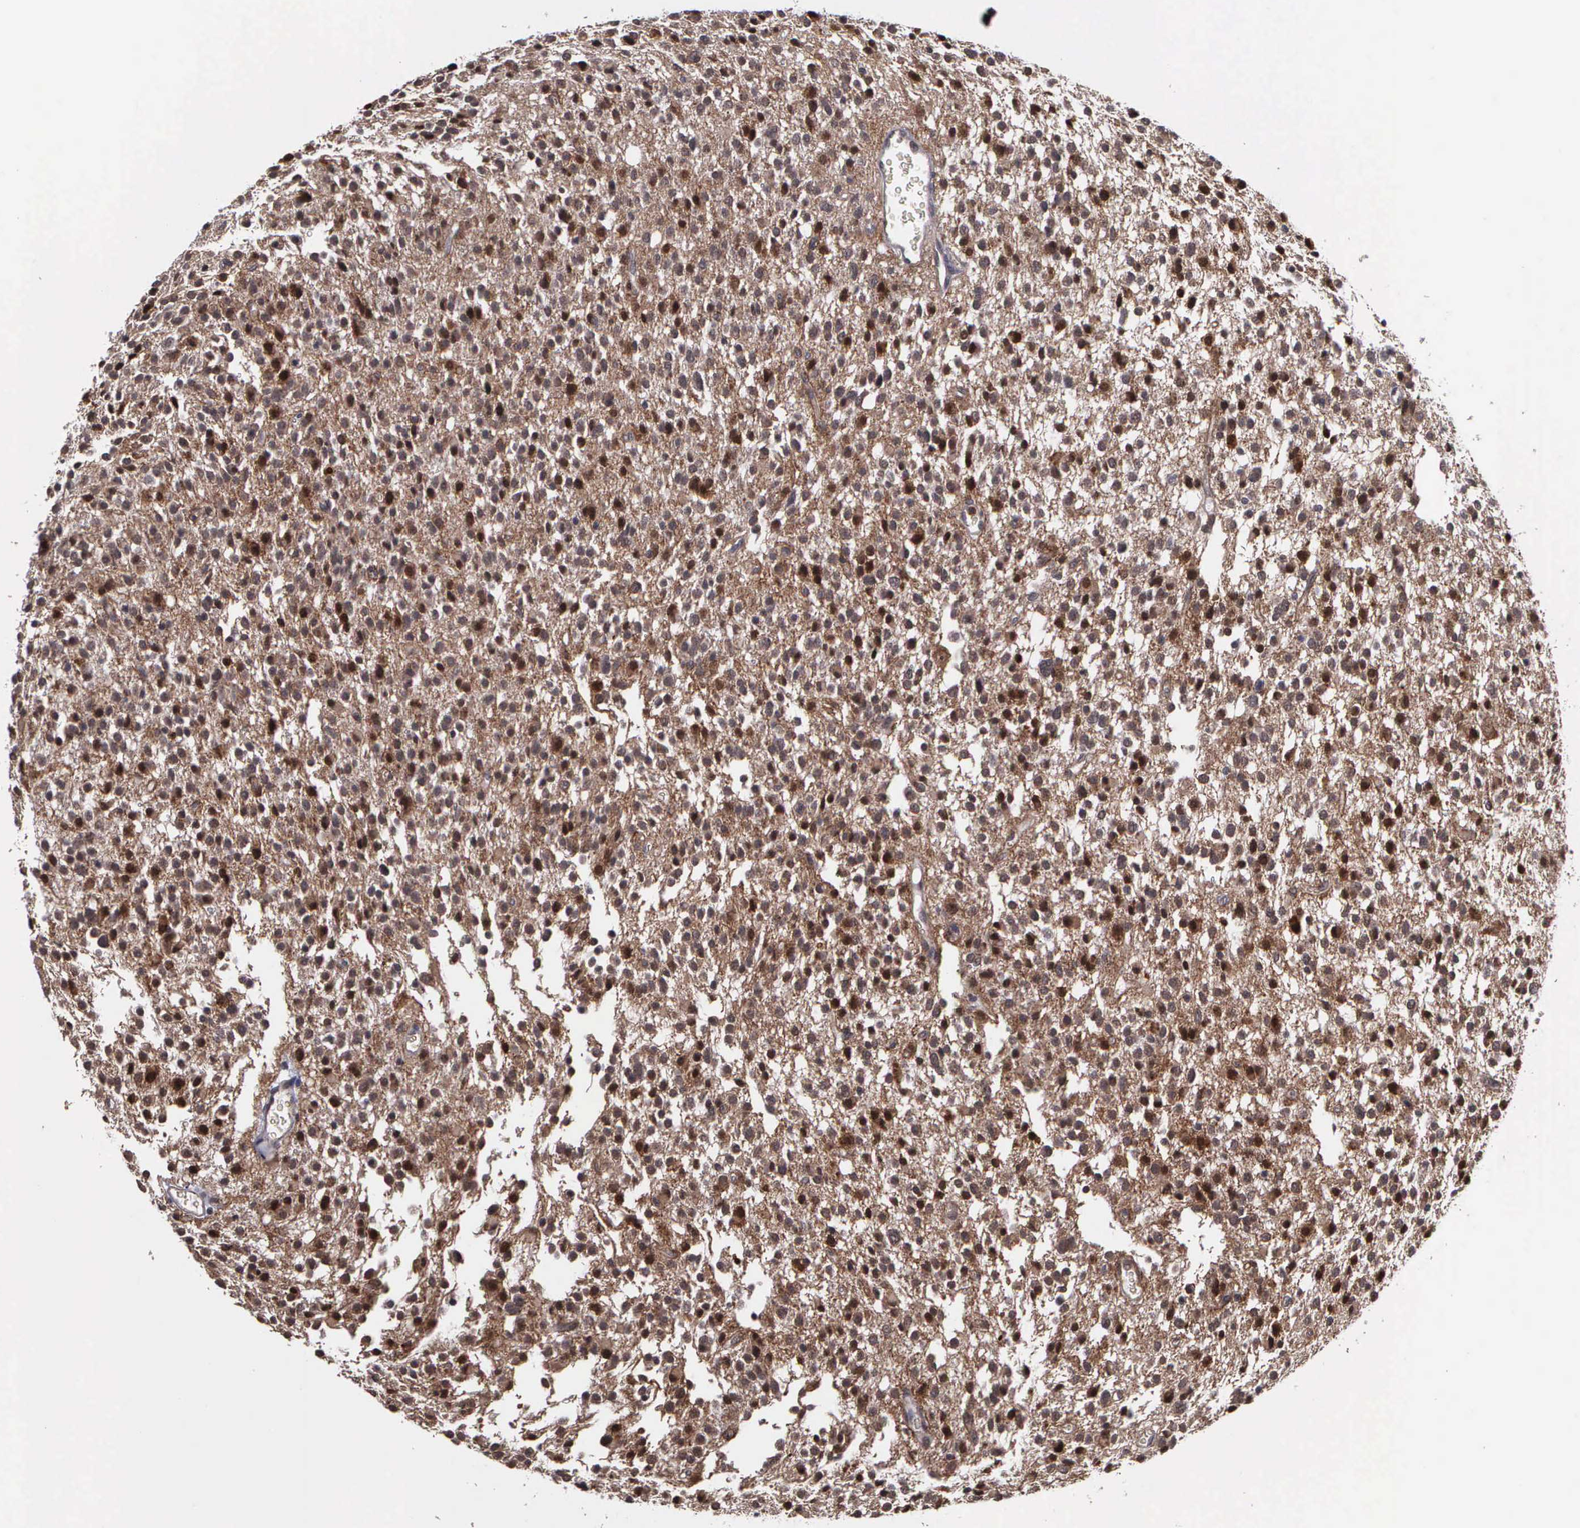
{"staining": {"intensity": "moderate", "quantity": ">75%", "location": "cytoplasmic/membranous,nuclear"}, "tissue": "glioma", "cell_type": "Tumor cells", "image_type": "cancer", "snomed": [{"axis": "morphology", "description": "Glioma, malignant, Low grade"}, {"axis": "topography", "description": "Brain"}], "caption": "Immunohistochemistry (IHC) (DAB) staining of human glioma displays moderate cytoplasmic/membranous and nuclear protein staining in about >75% of tumor cells. (Brightfield microscopy of DAB IHC at high magnification).", "gene": "MAP3K9", "patient": {"sex": "female", "age": 36}}